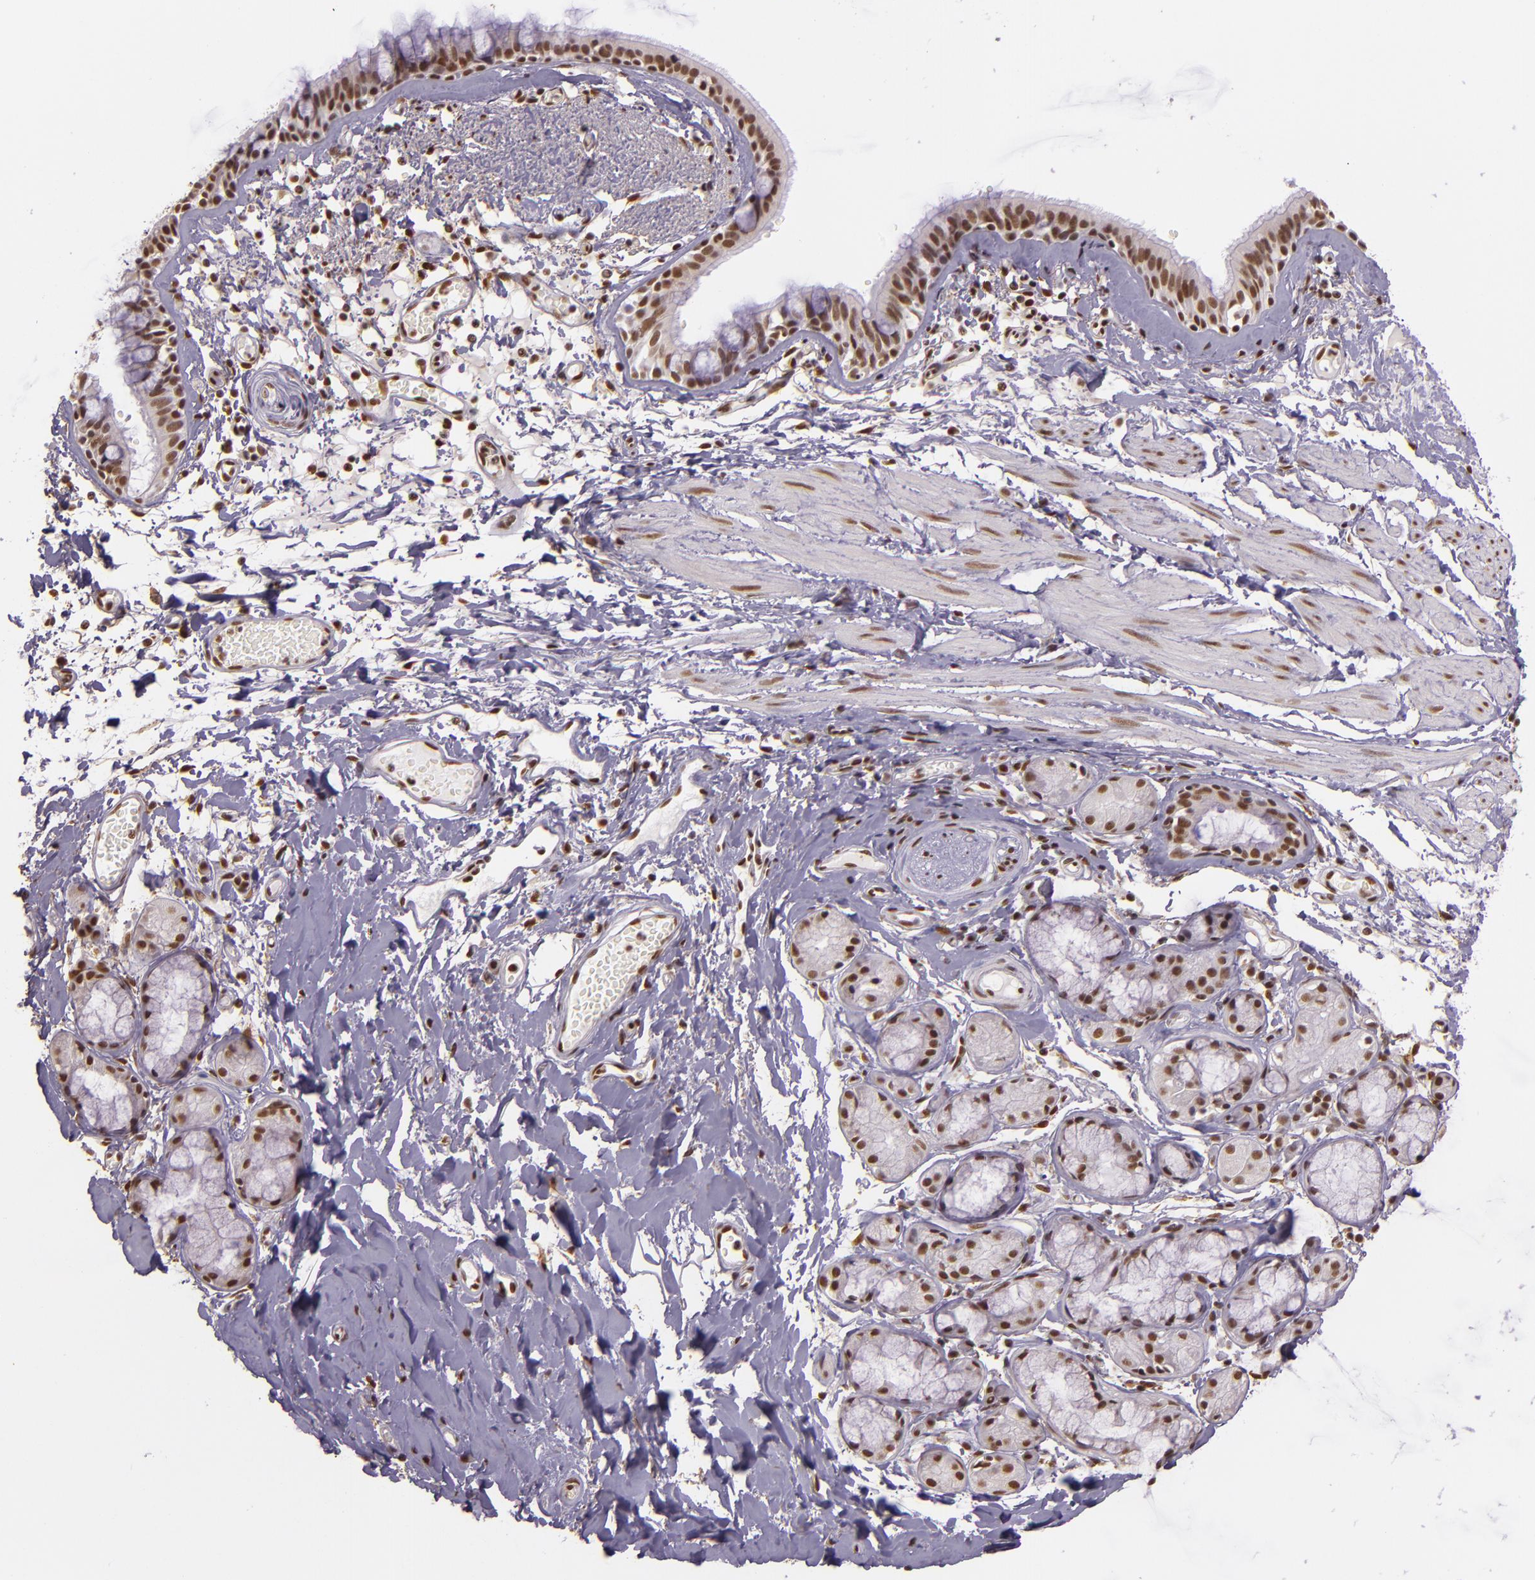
{"staining": {"intensity": "strong", "quantity": ">75%", "location": "nuclear"}, "tissue": "bronchus", "cell_type": "Respiratory epithelial cells", "image_type": "normal", "snomed": [{"axis": "morphology", "description": "Normal tissue, NOS"}, {"axis": "topography", "description": "Bronchus"}, {"axis": "topography", "description": "Lung"}], "caption": "Immunohistochemical staining of normal human bronchus exhibits >75% levels of strong nuclear protein positivity in approximately >75% of respiratory epithelial cells.", "gene": "USF1", "patient": {"sex": "female", "age": 56}}